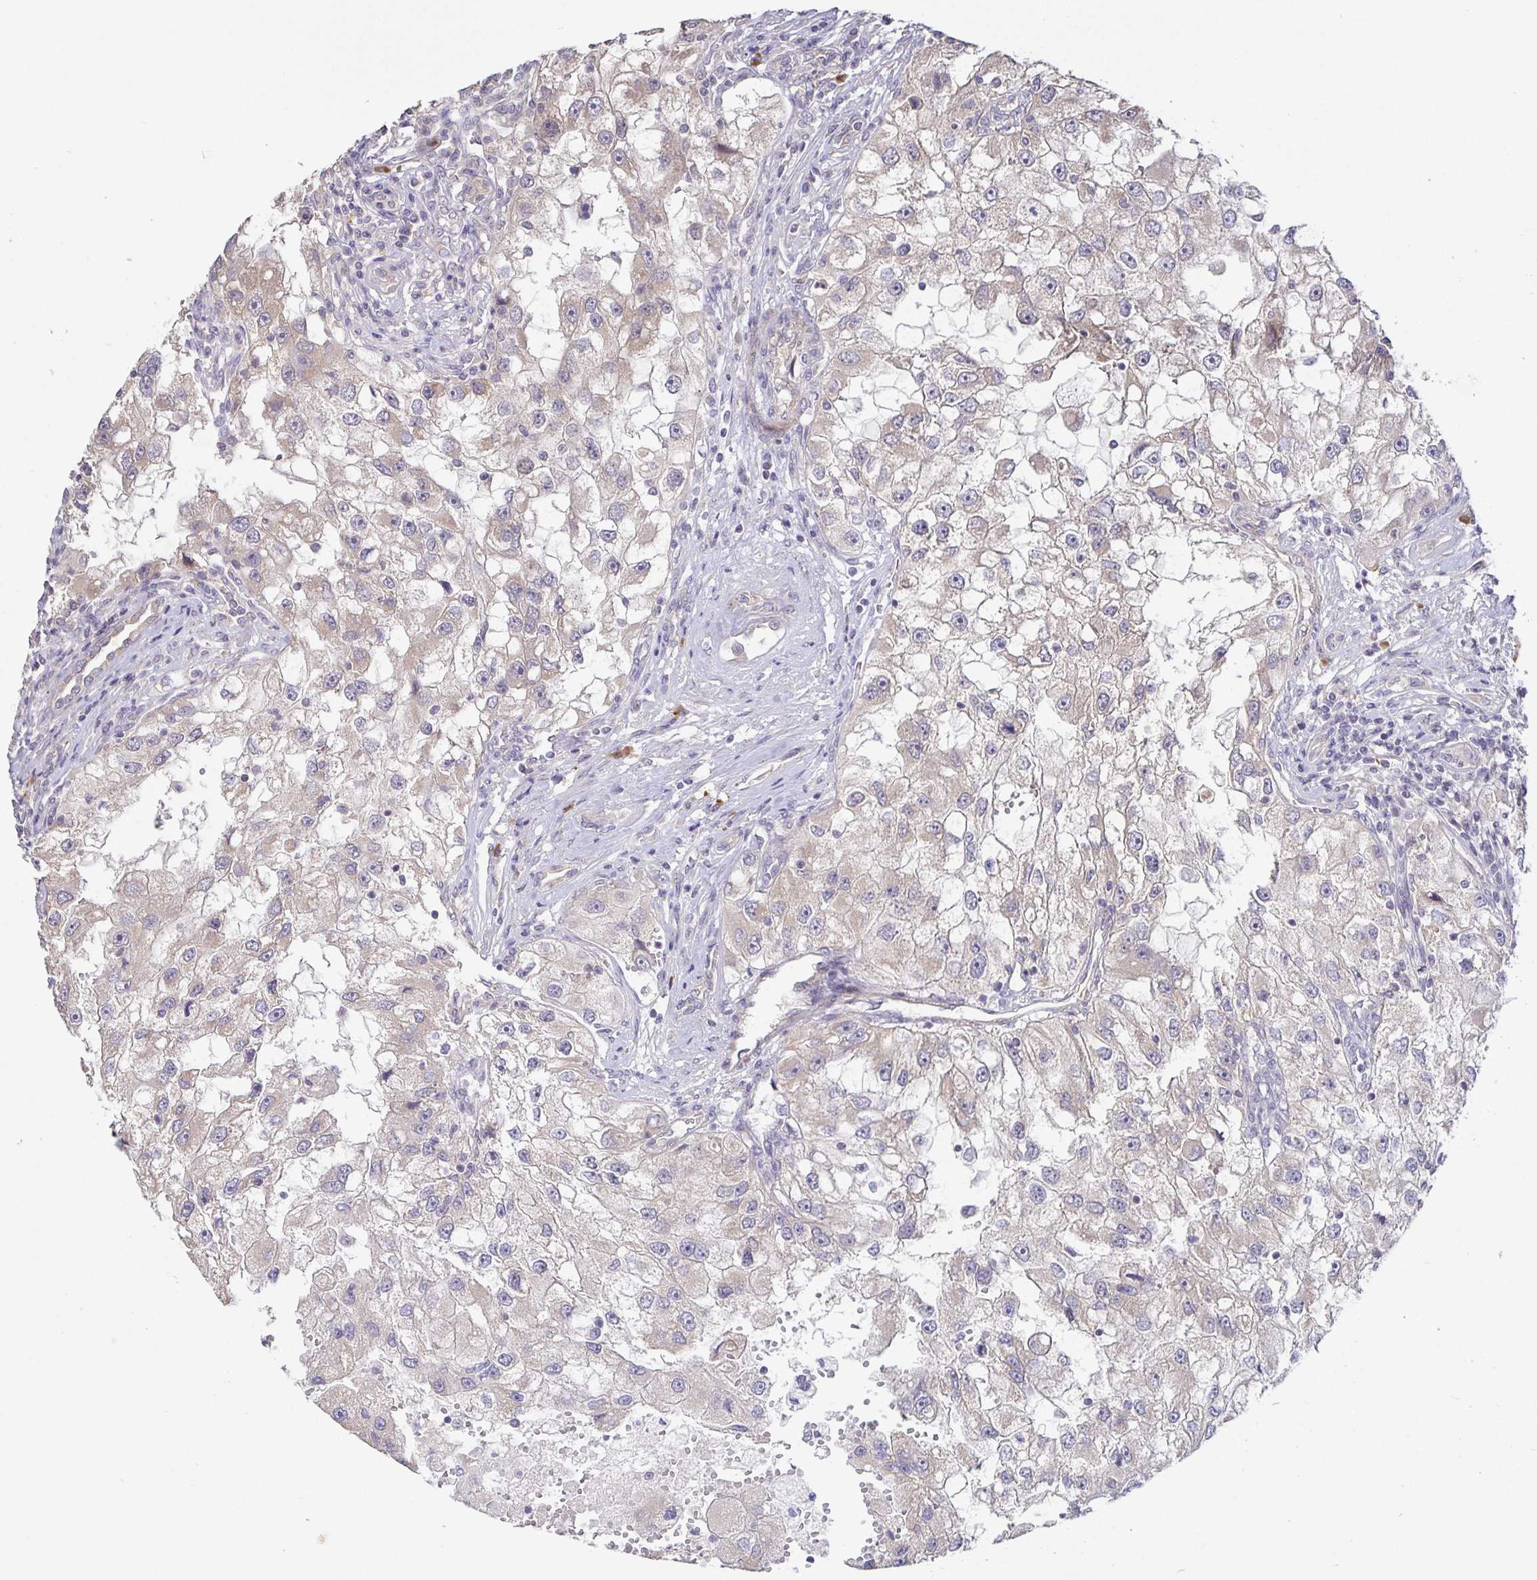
{"staining": {"intensity": "weak", "quantity": "<25%", "location": "cytoplasmic/membranous"}, "tissue": "renal cancer", "cell_type": "Tumor cells", "image_type": "cancer", "snomed": [{"axis": "morphology", "description": "Adenocarcinoma, NOS"}, {"axis": "topography", "description": "Kidney"}], "caption": "DAB (3,3'-diaminobenzidine) immunohistochemical staining of human renal cancer reveals no significant expression in tumor cells.", "gene": "ZDHHC11", "patient": {"sex": "male", "age": 63}}